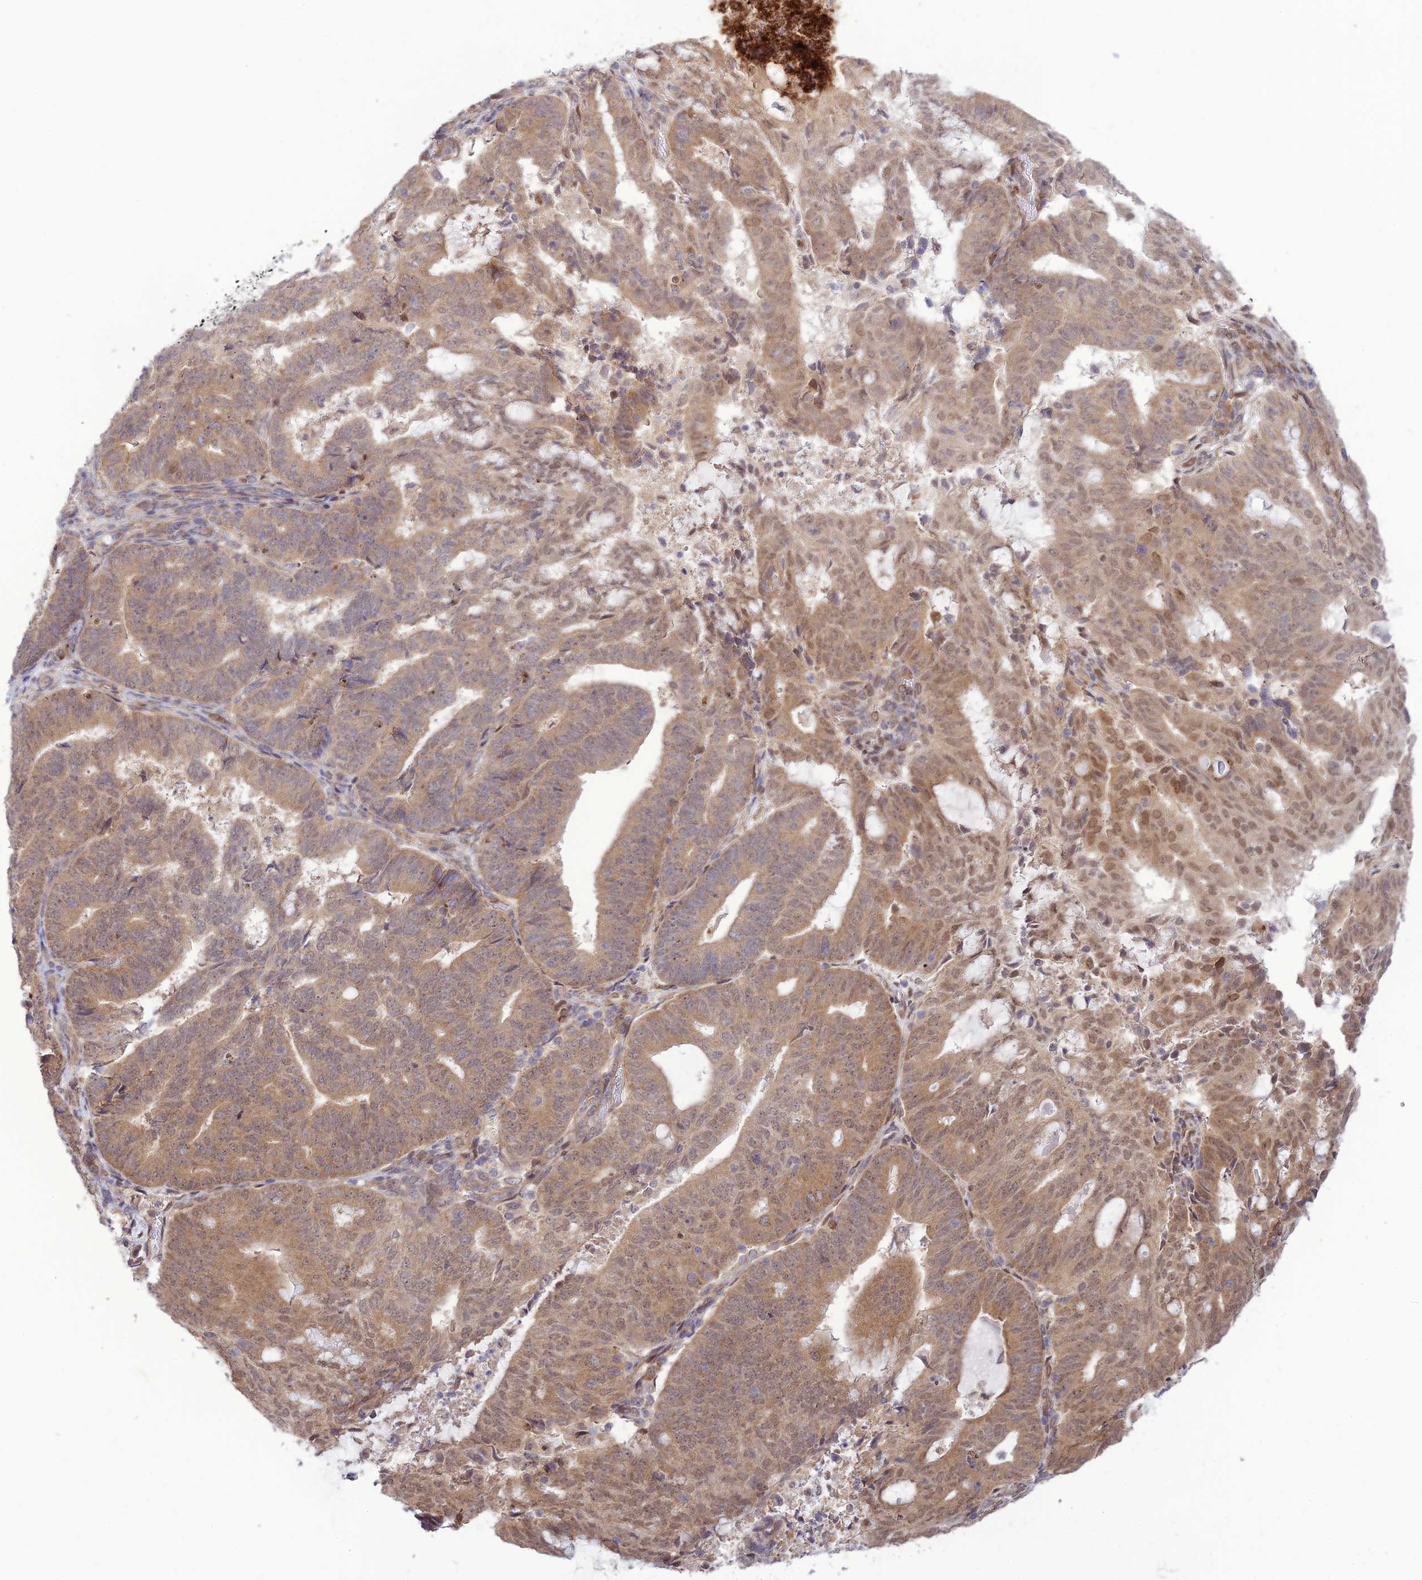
{"staining": {"intensity": "moderate", "quantity": "25%-75%", "location": "cytoplasmic/membranous,nuclear"}, "tissue": "endometrial cancer", "cell_type": "Tumor cells", "image_type": "cancer", "snomed": [{"axis": "morphology", "description": "Adenocarcinoma, NOS"}, {"axis": "topography", "description": "Endometrium"}], "caption": "Immunohistochemical staining of human endometrial cancer shows moderate cytoplasmic/membranous and nuclear protein staining in about 25%-75% of tumor cells.", "gene": "SKIC8", "patient": {"sex": "female", "age": 70}}